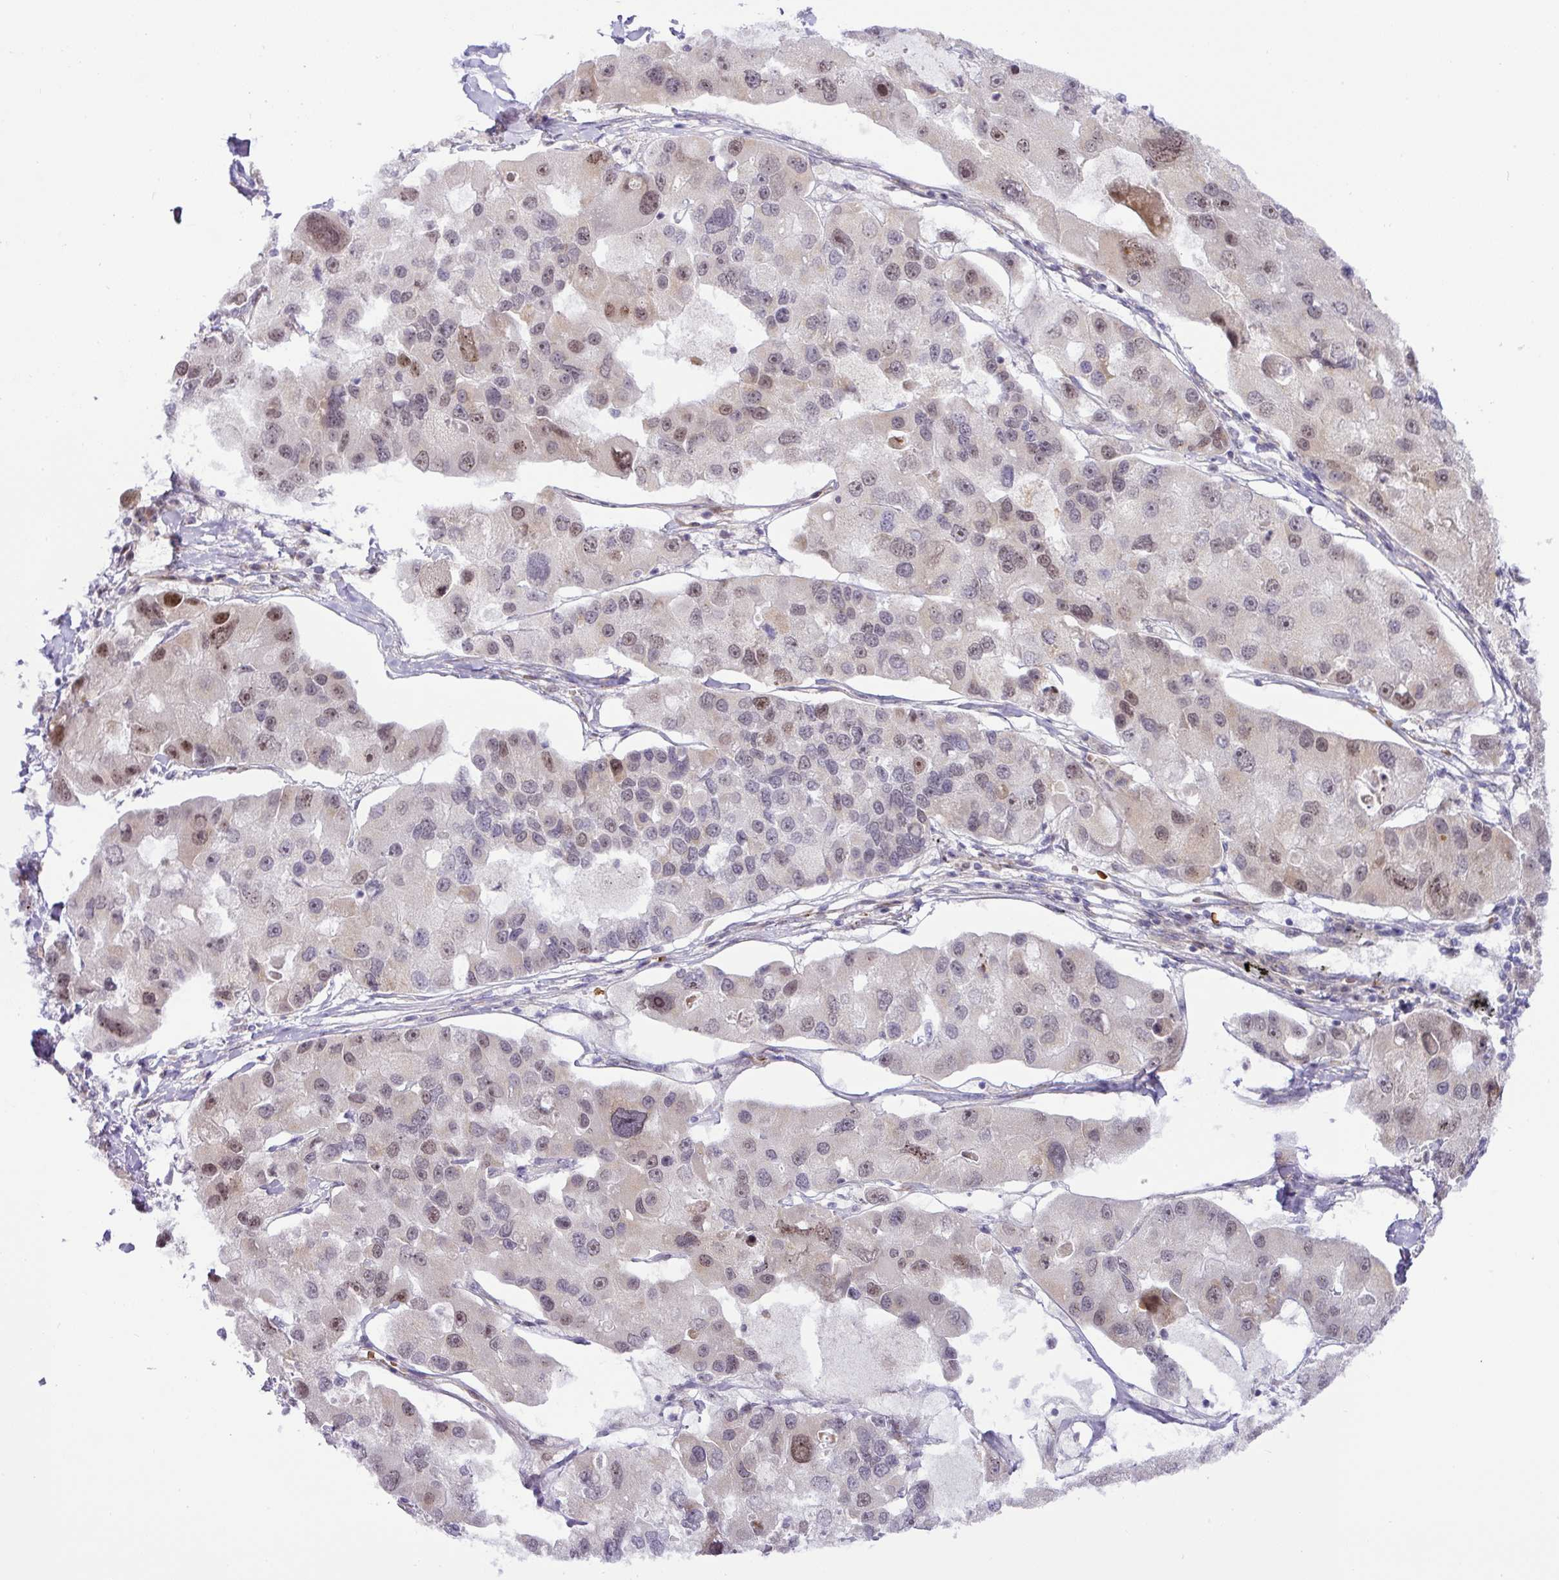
{"staining": {"intensity": "moderate", "quantity": "25%-75%", "location": "nuclear"}, "tissue": "lung cancer", "cell_type": "Tumor cells", "image_type": "cancer", "snomed": [{"axis": "morphology", "description": "Adenocarcinoma, NOS"}, {"axis": "topography", "description": "Lung"}], "caption": "This is an image of immunohistochemistry (IHC) staining of lung cancer (adenocarcinoma), which shows moderate positivity in the nuclear of tumor cells.", "gene": "PARP2", "patient": {"sex": "female", "age": 54}}